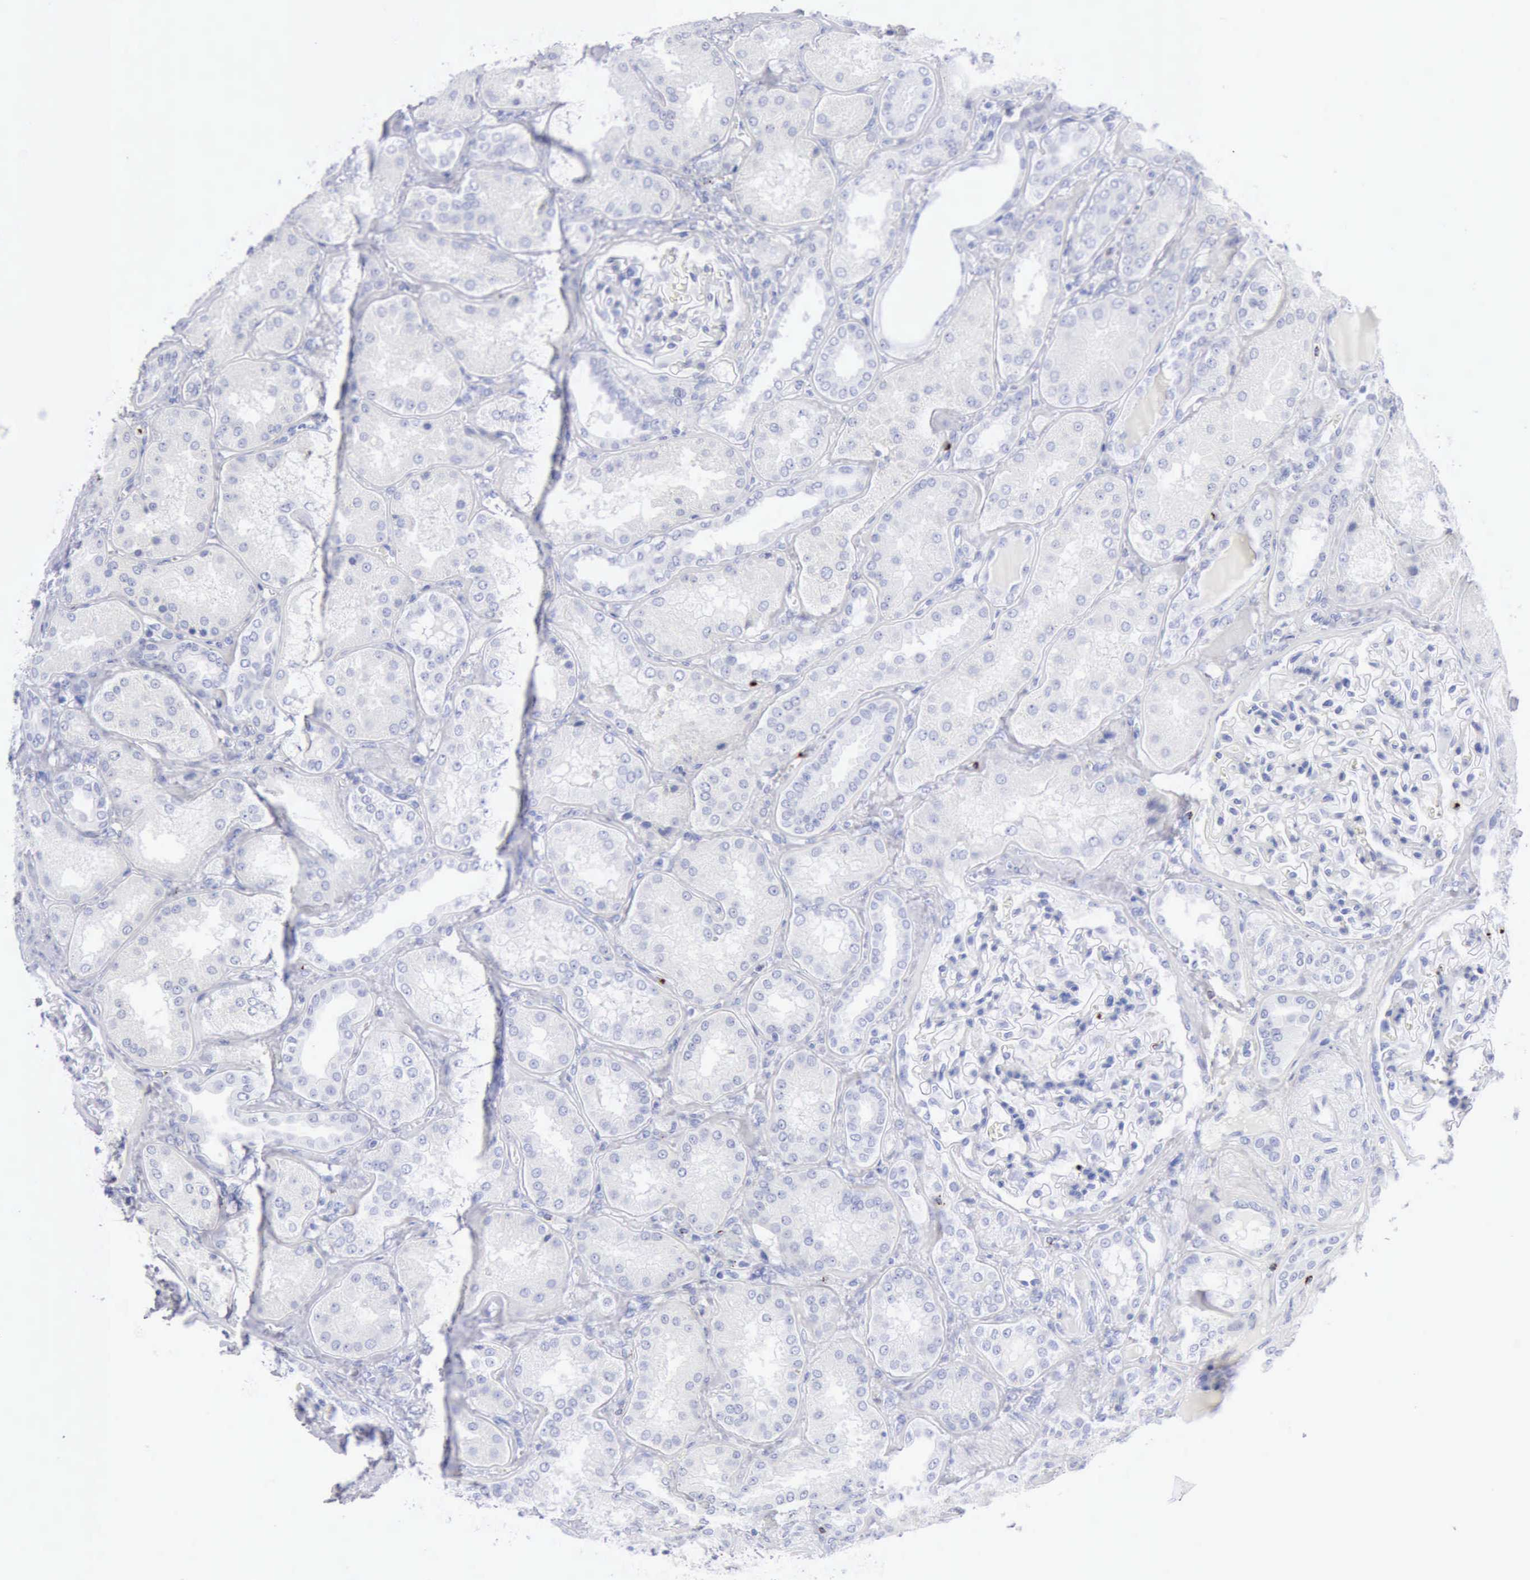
{"staining": {"intensity": "negative", "quantity": "none", "location": "none"}, "tissue": "kidney", "cell_type": "Cells in glomeruli", "image_type": "normal", "snomed": [{"axis": "morphology", "description": "Normal tissue, NOS"}, {"axis": "topography", "description": "Kidney"}], "caption": "Normal kidney was stained to show a protein in brown. There is no significant positivity in cells in glomeruli. (DAB (3,3'-diaminobenzidine) IHC, high magnification).", "gene": "GZMB", "patient": {"sex": "female", "age": 56}}